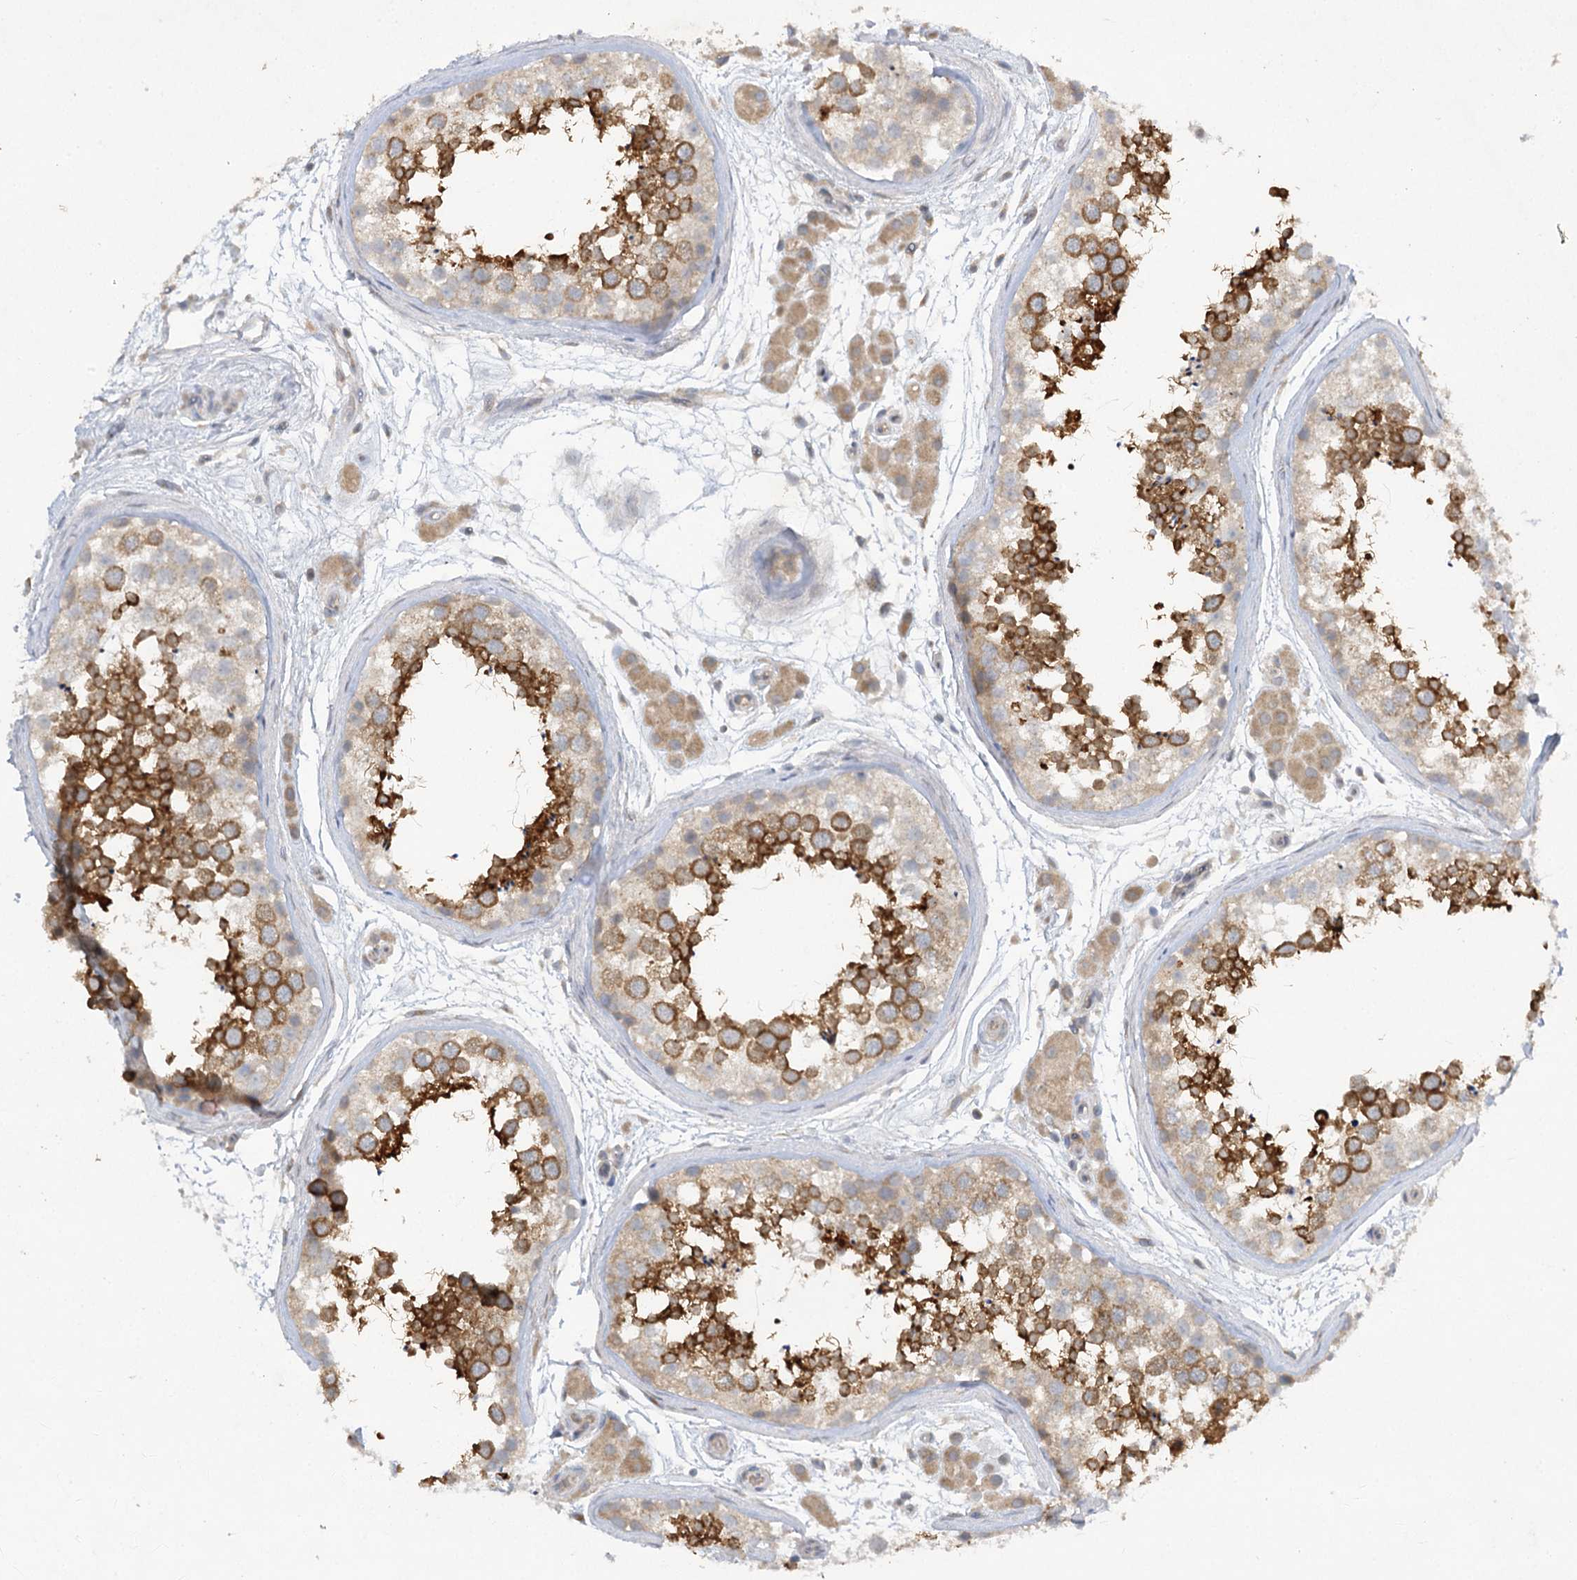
{"staining": {"intensity": "strong", "quantity": "25%-75%", "location": "cytoplasmic/membranous"}, "tissue": "testis", "cell_type": "Cells in seminiferous ducts", "image_type": "normal", "snomed": [{"axis": "morphology", "description": "Normal tissue, NOS"}, {"axis": "topography", "description": "Testis"}], "caption": "The immunohistochemical stain labels strong cytoplasmic/membranous staining in cells in seminiferous ducts of normal testis. The staining was performed using DAB (3,3'-diaminobenzidine), with brown indicating positive protein expression. Nuclei are stained blue with hematoxylin.", "gene": "TRAF3IP1", "patient": {"sex": "male", "age": 56}}